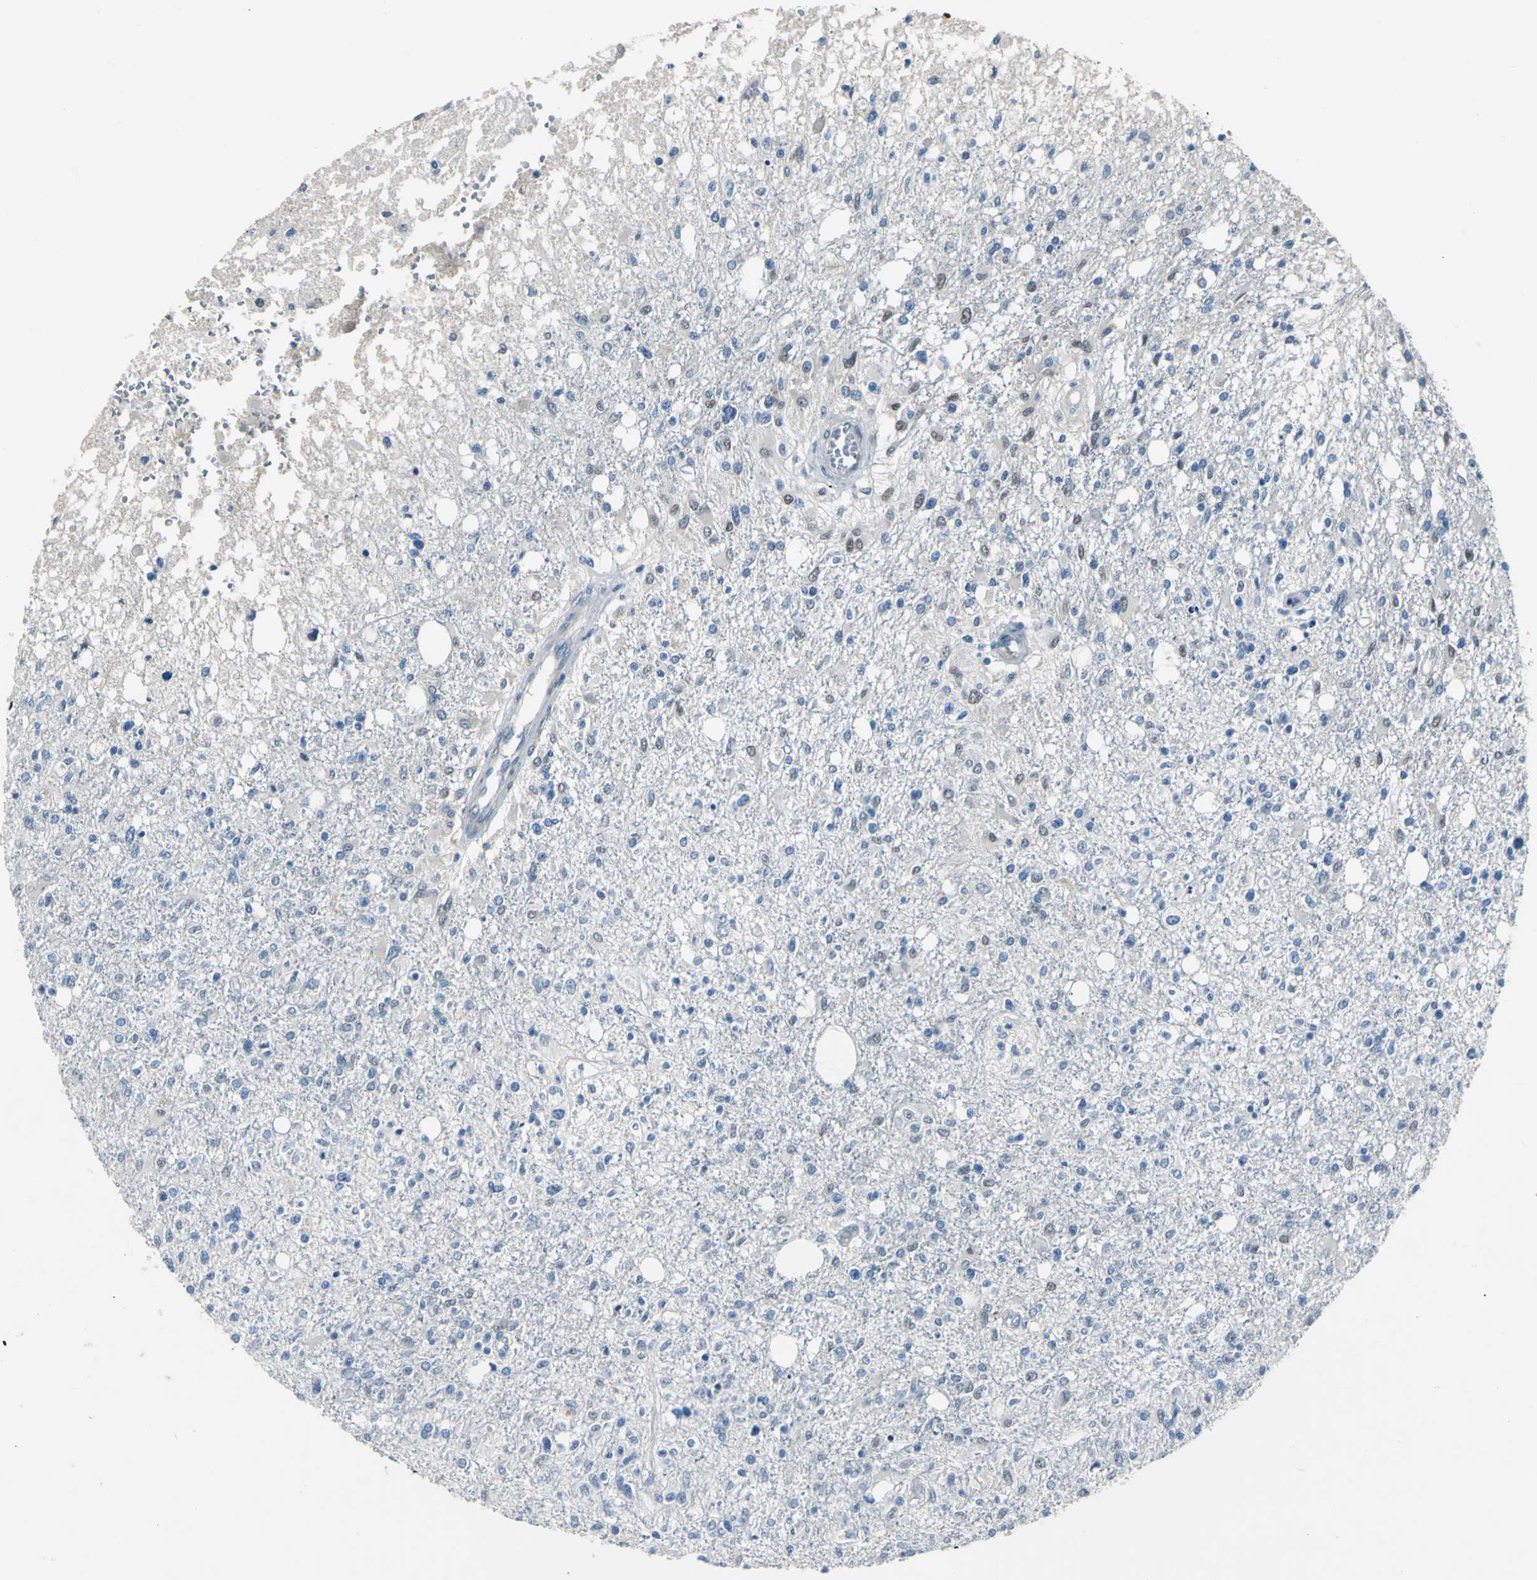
{"staining": {"intensity": "moderate", "quantity": "<25%", "location": "nuclear"}, "tissue": "glioma", "cell_type": "Tumor cells", "image_type": "cancer", "snomed": [{"axis": "morphology", "description": "Glioma, malignant, High grade"}, {"axis": "topography", "description": "Cerebral cortex"}], "caption": "An IHC image of tumor tissue is shown. Protein staining in brown shows moderate nuclear positivity in glioma within tumor cells.", "gene": "SELP", "patient": {"sex": "male", "age": 76}}